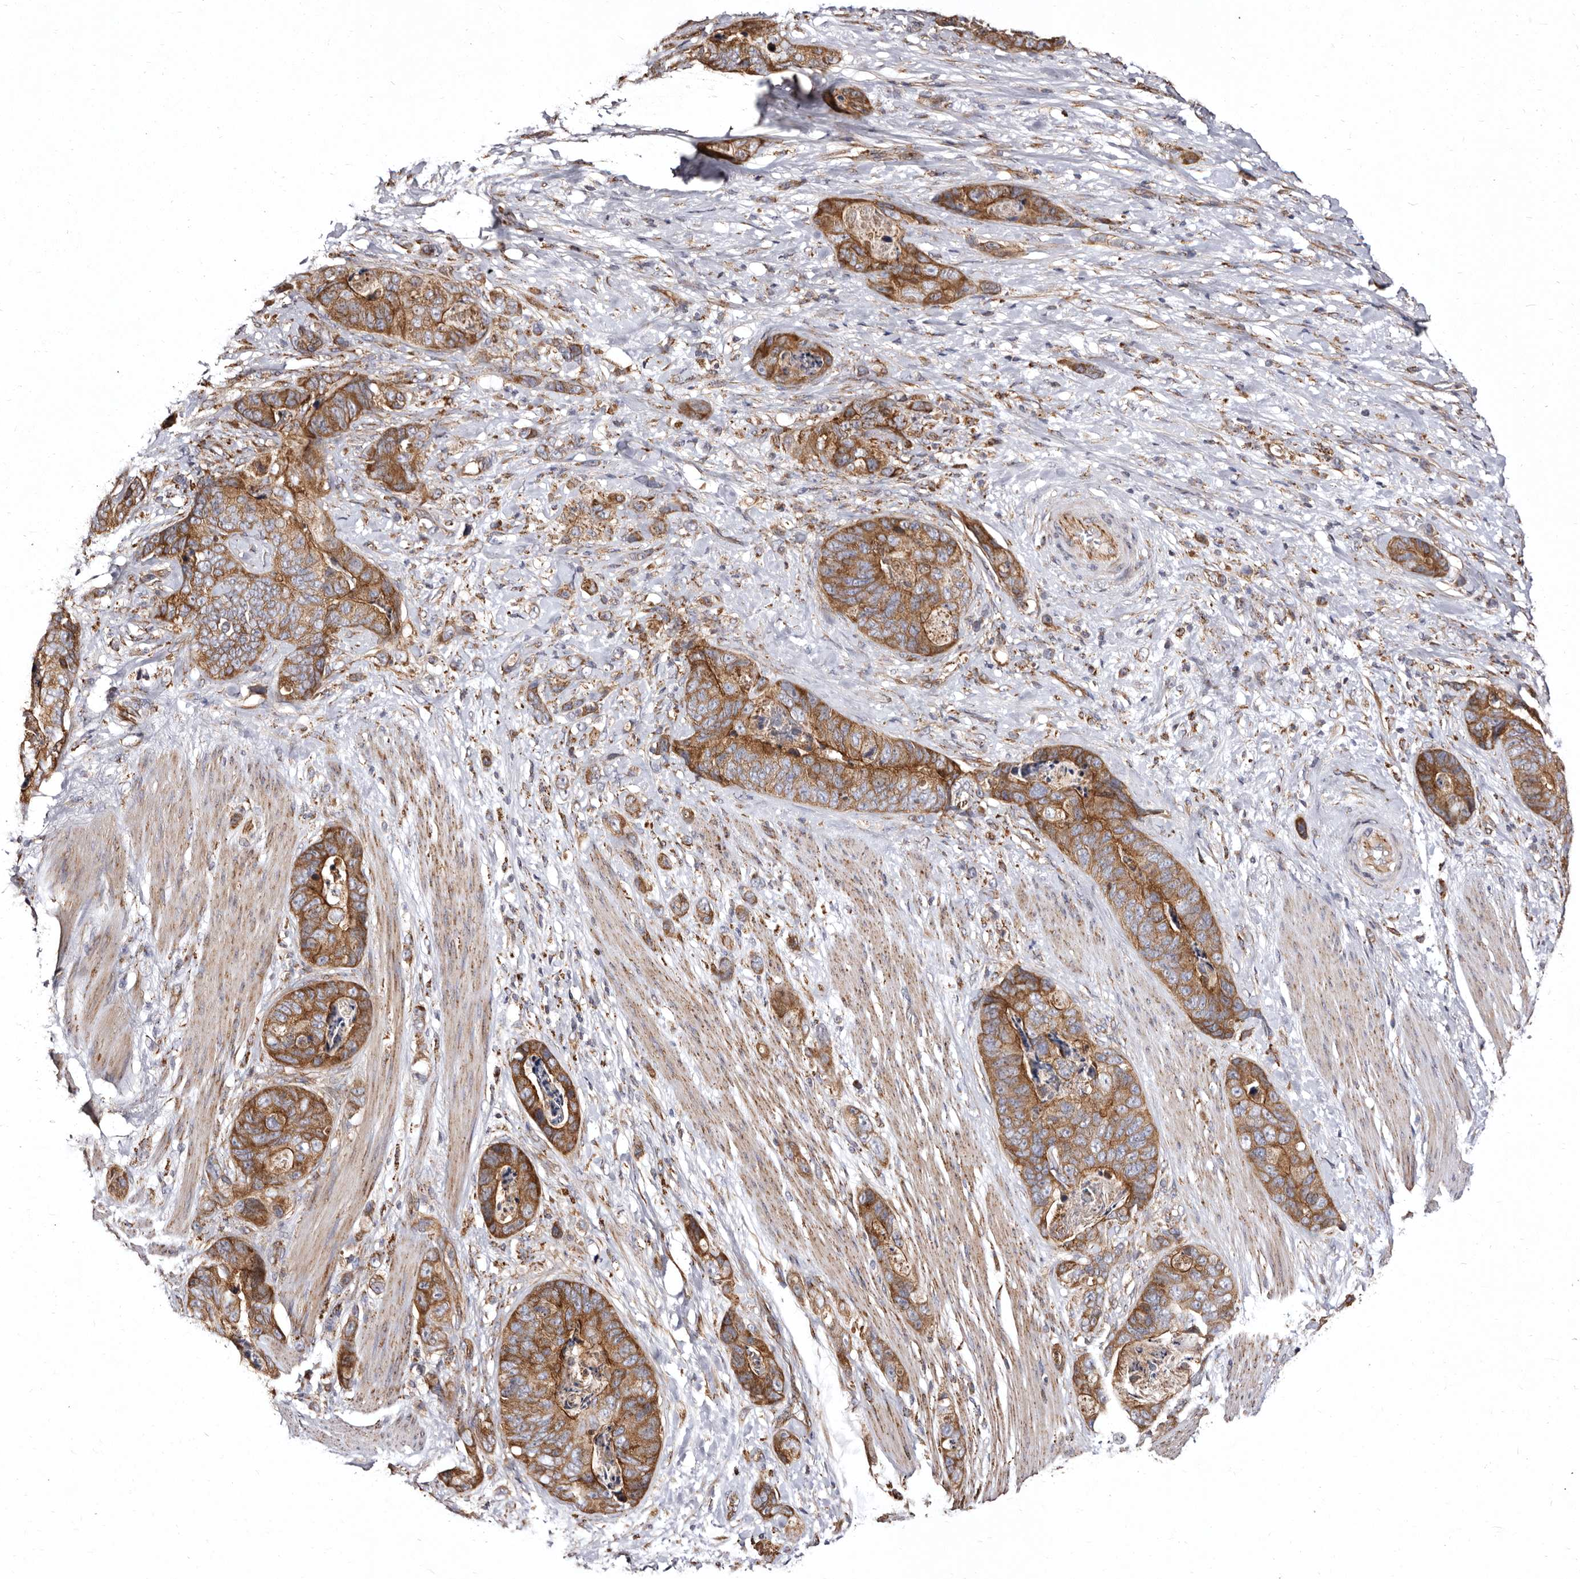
{"staining": {"intensity": "moderate", "quantity": ">75%", "location": "cytoplasmic/membranous"}, "tissue": "stomach cancer", "cell_type": "Tumor cells", "image_type": "cancer", "snomed": [{"axis": "morphology", "description": "Normal tissue, NOS"}, {"axis": "morphology", "description": "Adenocarcinoma, NOS"}, {"axis": "topography", "description": "Stomach"}], "caption": "Stomach cancer (adenocarcinoma) stained with a brown dye exhibits moderate cytoplasmic/membranous positive positivity in about >75% of tumor cells.", "gene": "LUZP1", "patient": {"sex": "female", "age": 89}}